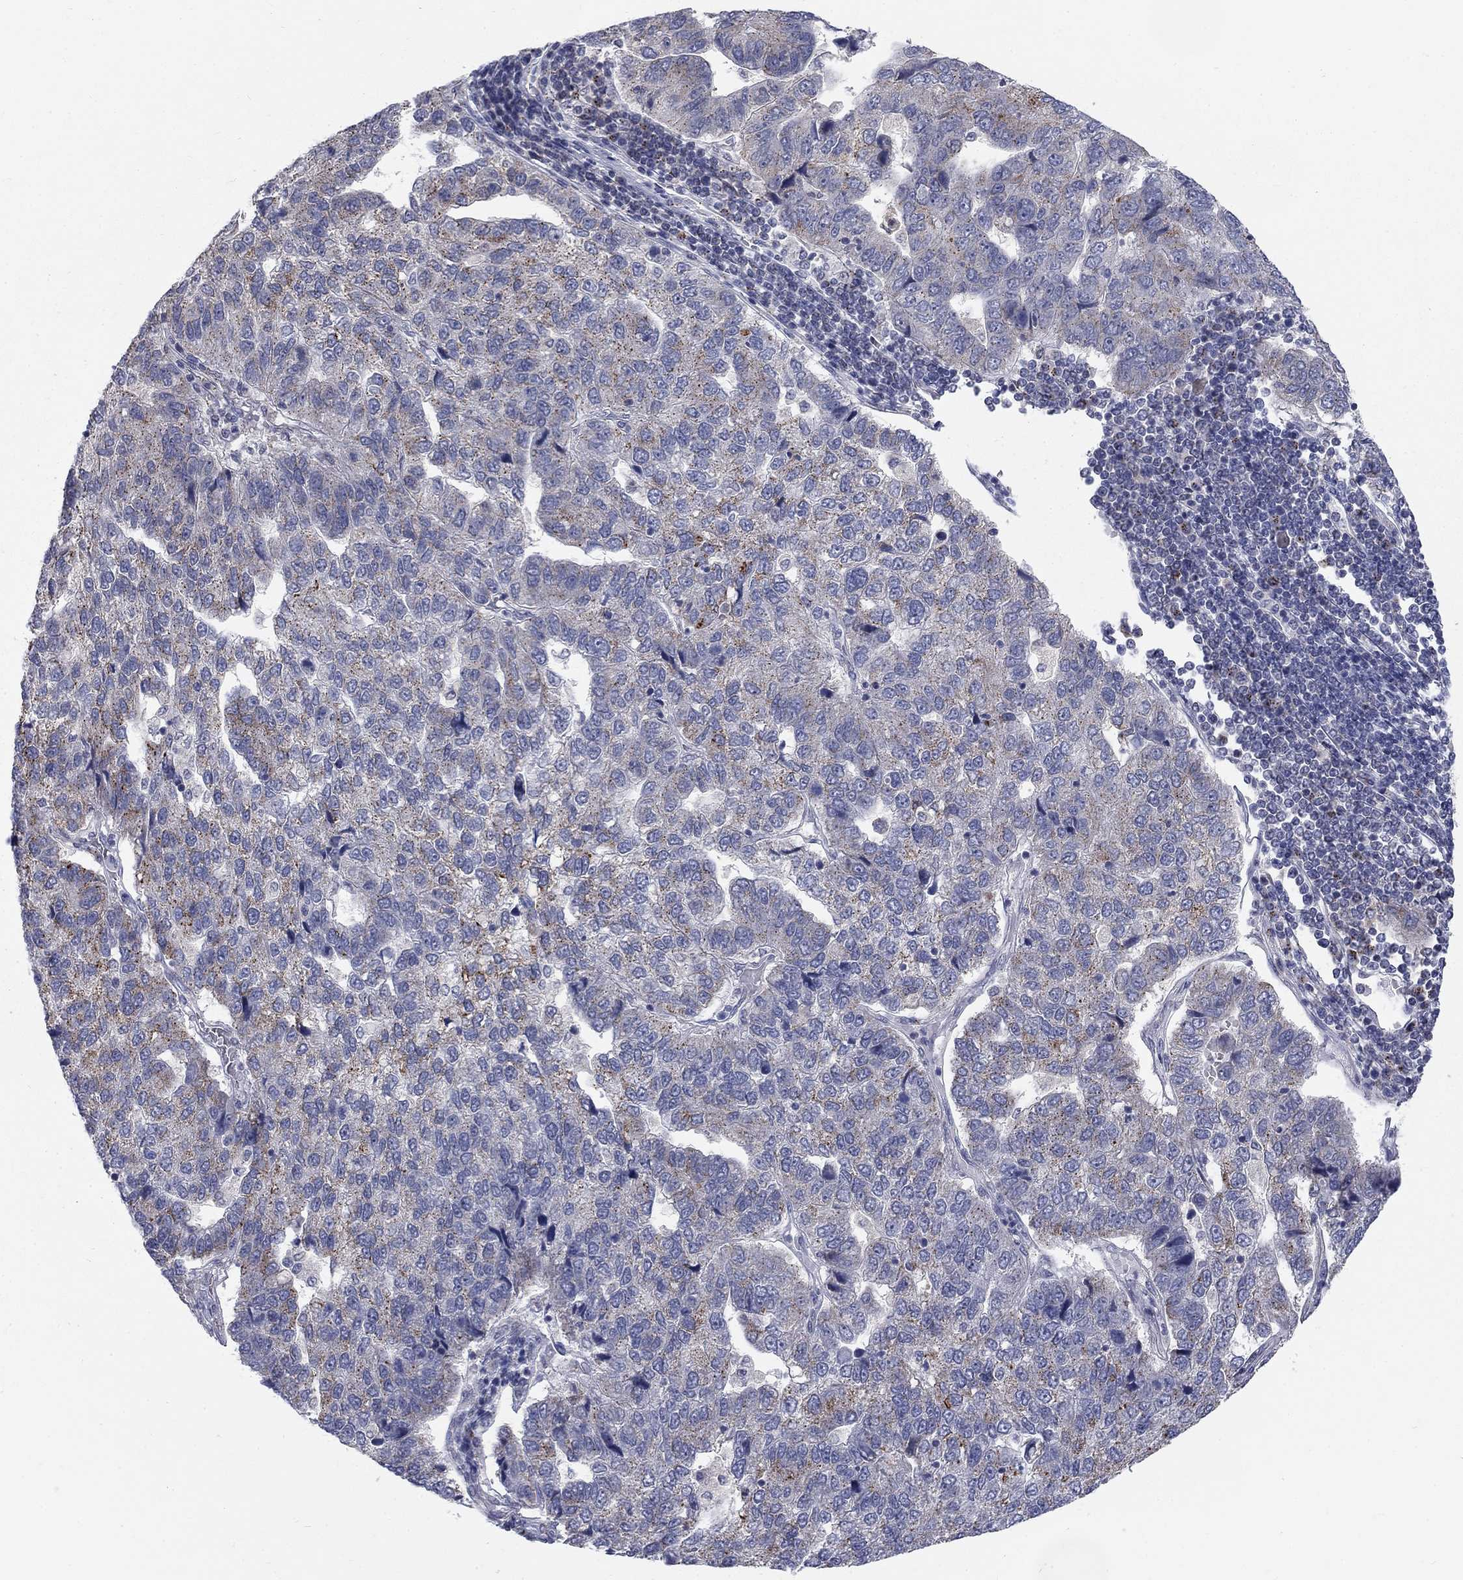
{"staining": {"intensity": "moderate", "quantity": "<25%", "location": "cytoplasmic/membranous"}, "tissue": "pancreatic cancer", "cell_type": "Tumor cells", "image_type": "cancer", "snomed": [{"axis": "morphology", "description": "Adenocarcinoma, NOS"}, {"axis": "topography", "description": "Pancreas"}], "caption": "Brown immunohistochemical staining in pancreatic cancer exhibits moderate cytoplasmic/membranous staining in approximately <25% of tumor cells.", "gene": "PANK3", "patient": {"sex": "female", "age": 61}}